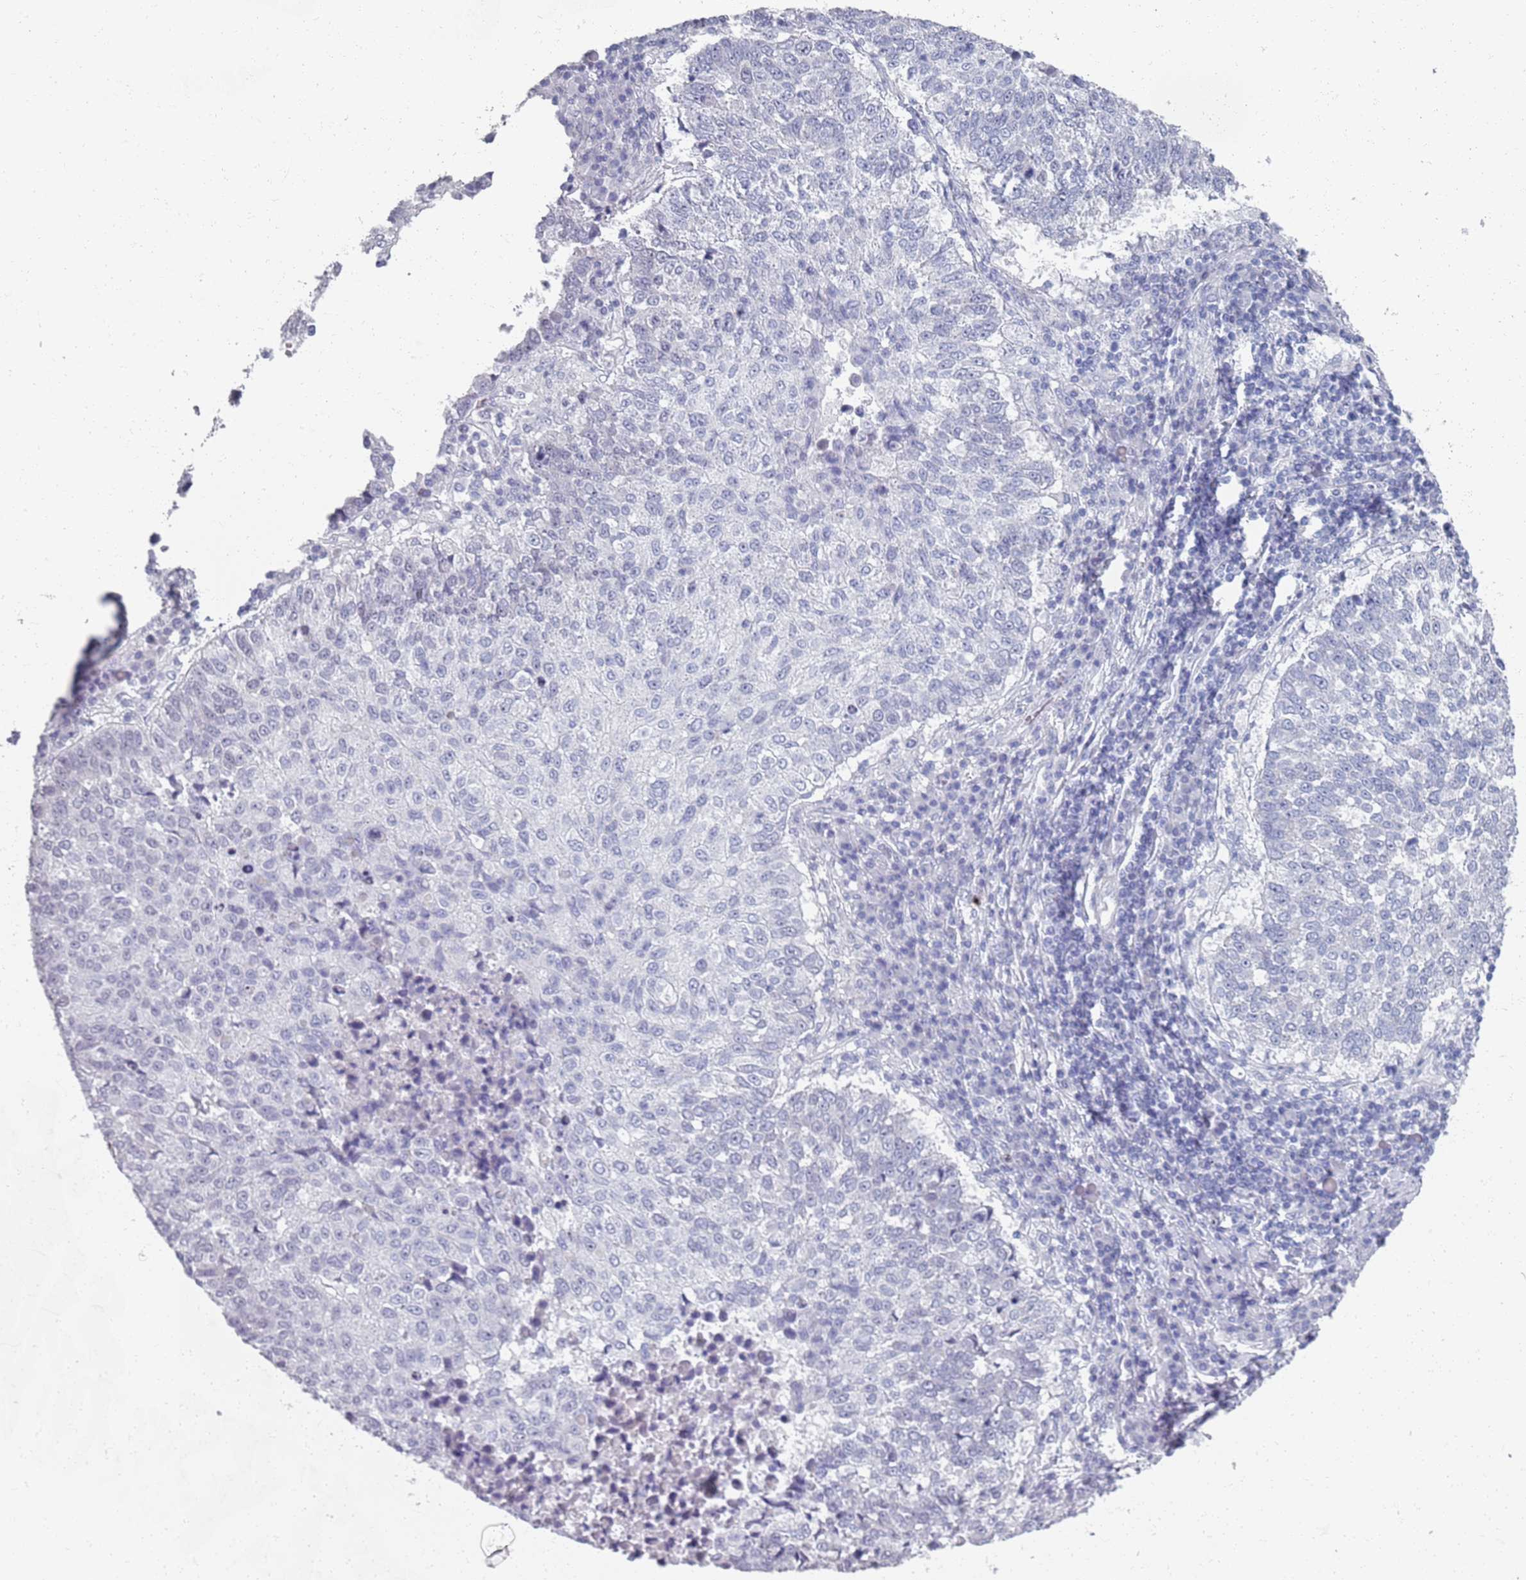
{"staining": {"intensity": "negative", "quantity": "none", "location": "none"}, "tissue": "lung cancer", "cell_type": "Tumor cells", "image_type": "cancer", "snomed": [{"axis": "morphology", "description": "Squamous cell carcinoma, NOS"}, {"axis": "topography", "description": "Lung"}], "caption": "IHC image of human squamous cell carcinoma (lung) stained for a protein (brown), which reveals no staining in tumor cells.", "gene": "SAMD1", "patient": {"sex": "male", "age": 73}}